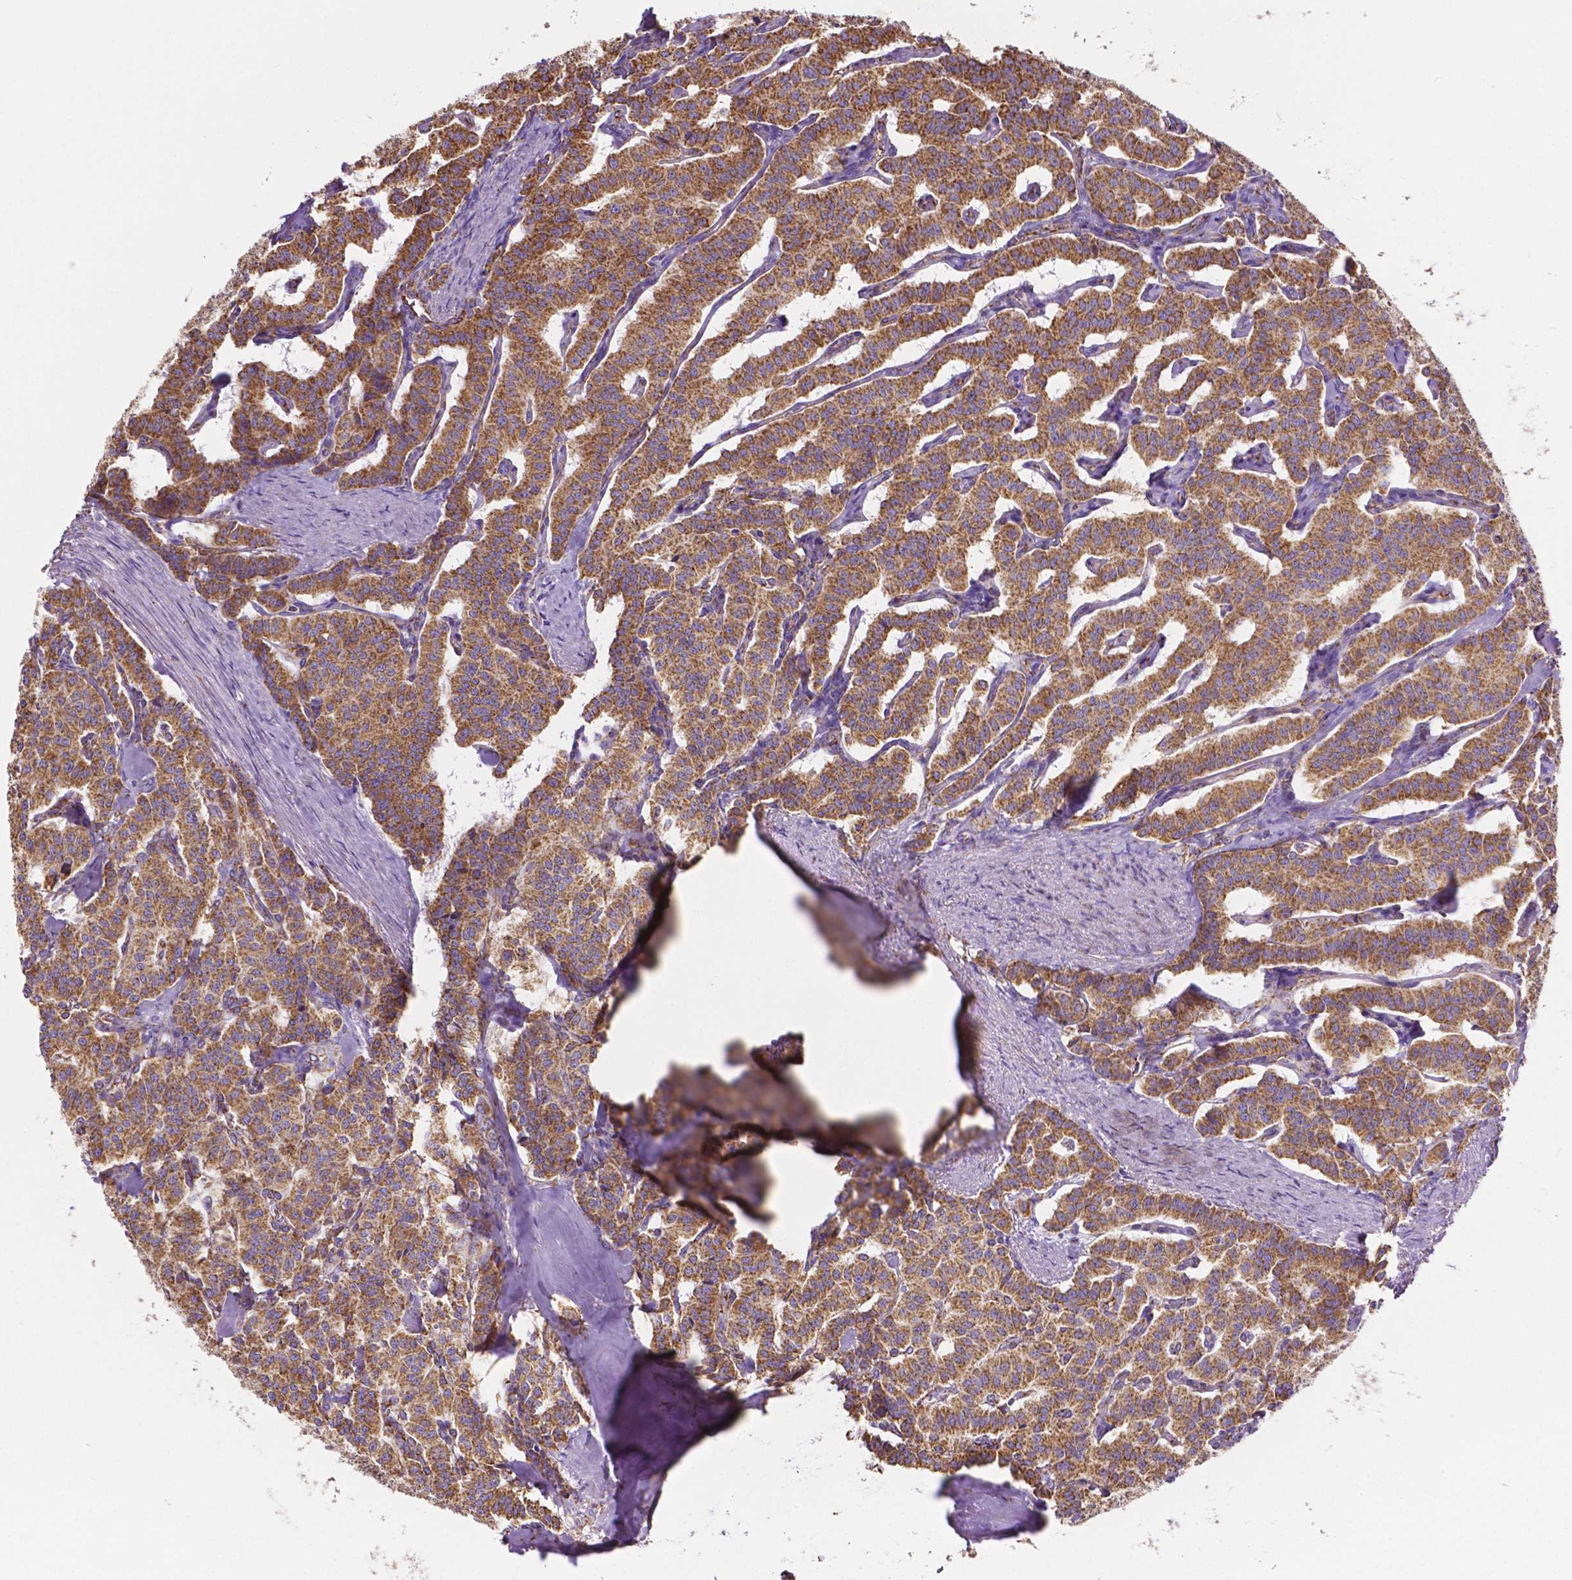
{"staining": {"intensity": "moderate", "quantity": ">75%", "location": "cytoplasmic/membranous"}, "tissue": "carcinoid", "cell_type": "Tumor cells", "image_type": "cancer", "snomed": [{"axis": "morphology", "description": "Carcinoid, malignant, NOS"}, {"axis": "topography", "description": "Lung"}], "caption": "An immunohistochemistry histopathology image of tumor tissue is shown. Protein staining in brown shows moderate cytoplasmic/membranous positivity in carcinoid within tumor cells.", "gene": "RMDN3", "patient": {"sex": "female", "age": 46}}